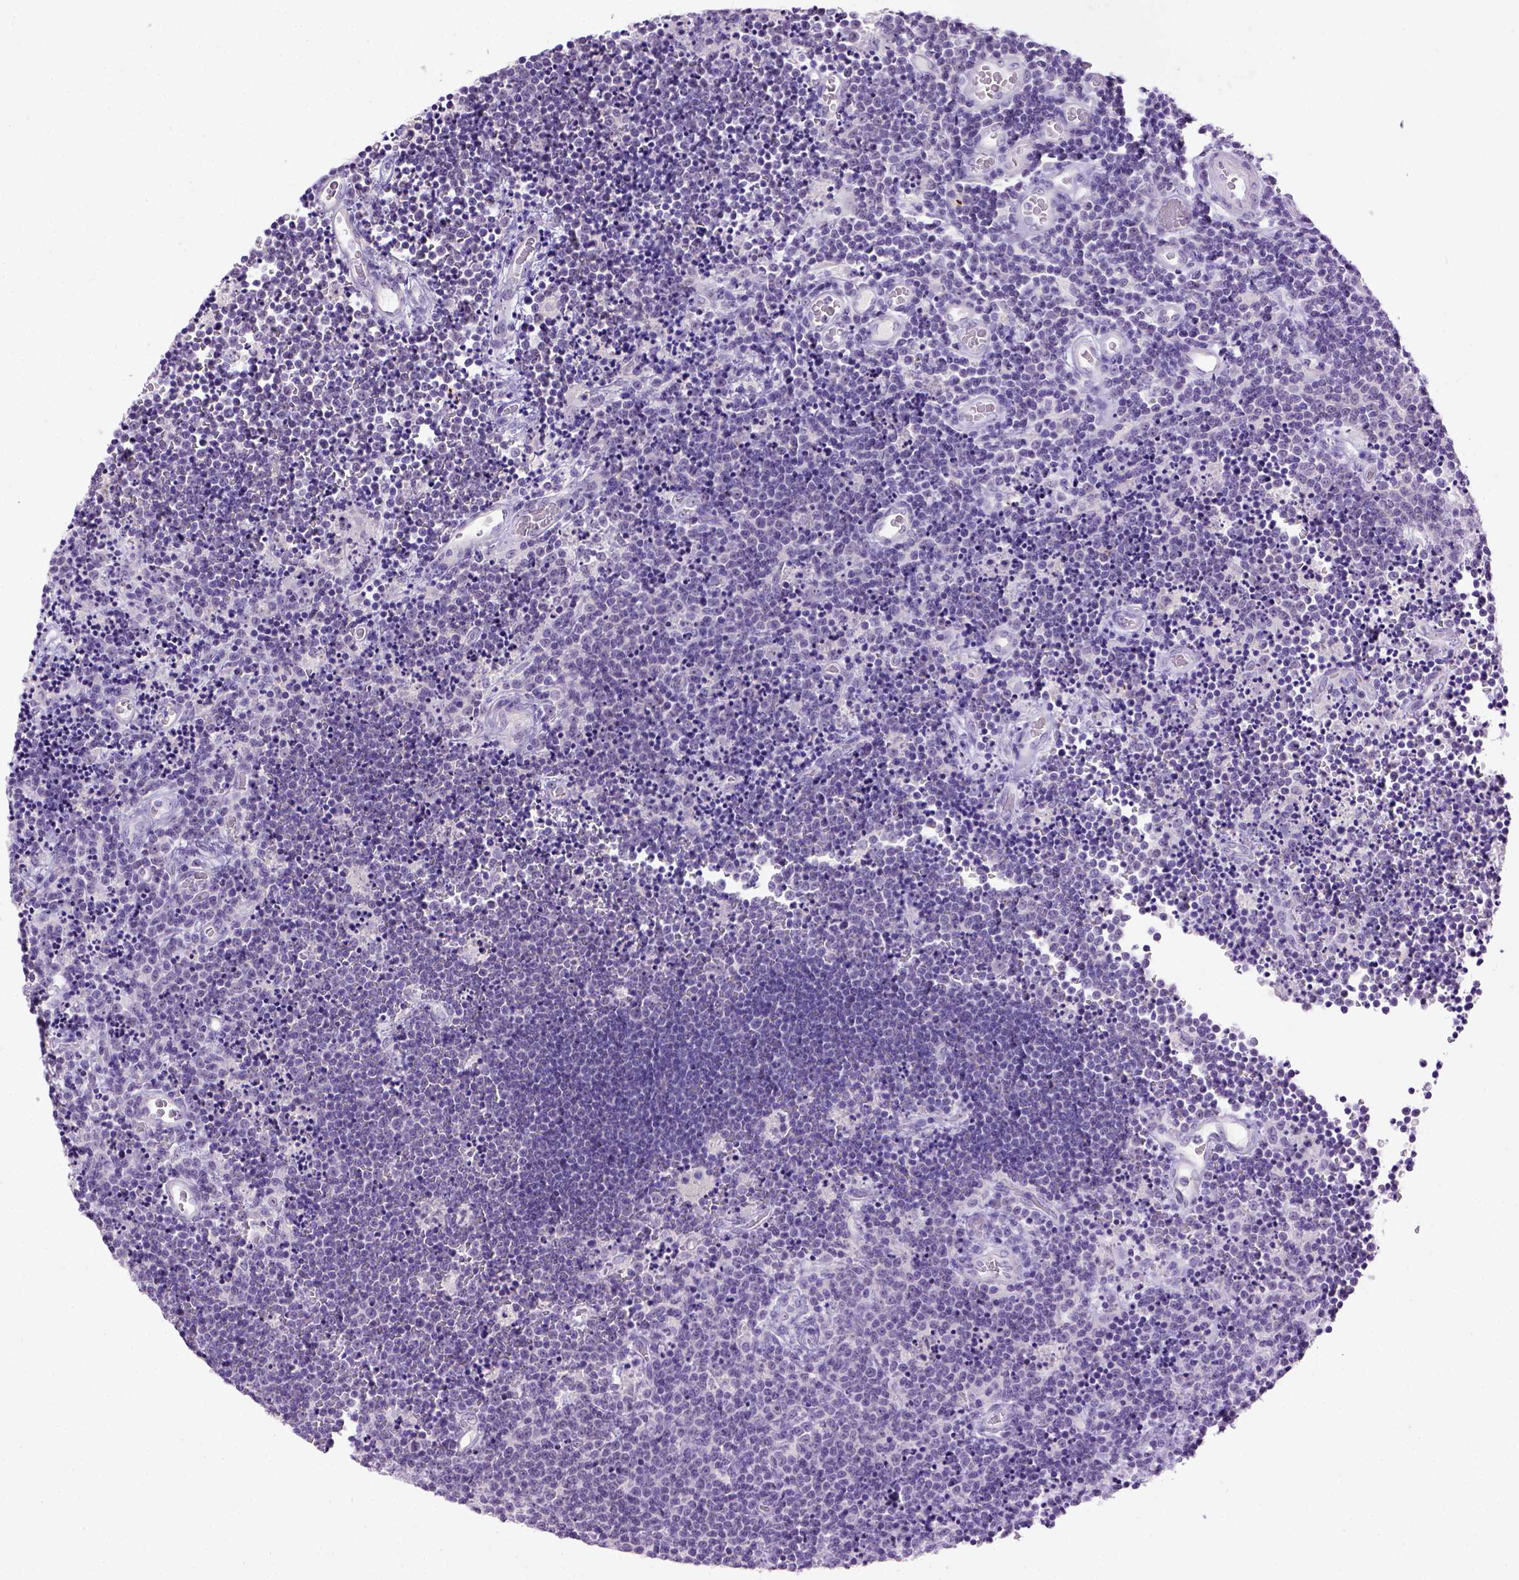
{"staining": {"intensity": "negative", "quantity": "none", "location": "none"}, "tissue": "lymphoma", "cell_type": "Tumor cells", "image_type": "cancer", "snomed": [{"axis": "morphology", "description": "Malignant lymphoma, non-Hodgkin's type, Low grade"}, {"axis": "topography", "description": "Brain"}], "caption": "IHC histopathology image of human malignant lymphoma, non-Hodgkin's type (low-grade) stained for a protein (brown), which shows no staining in tumor cells. Brightfield microscopy of IHC stained with DAB (3,3'-diaminobenzidine) (brown) and hematoxylin (blue), captured at high magnification.", "gene": "UTP4", "patient": {"sex": "female", "age": 66}}